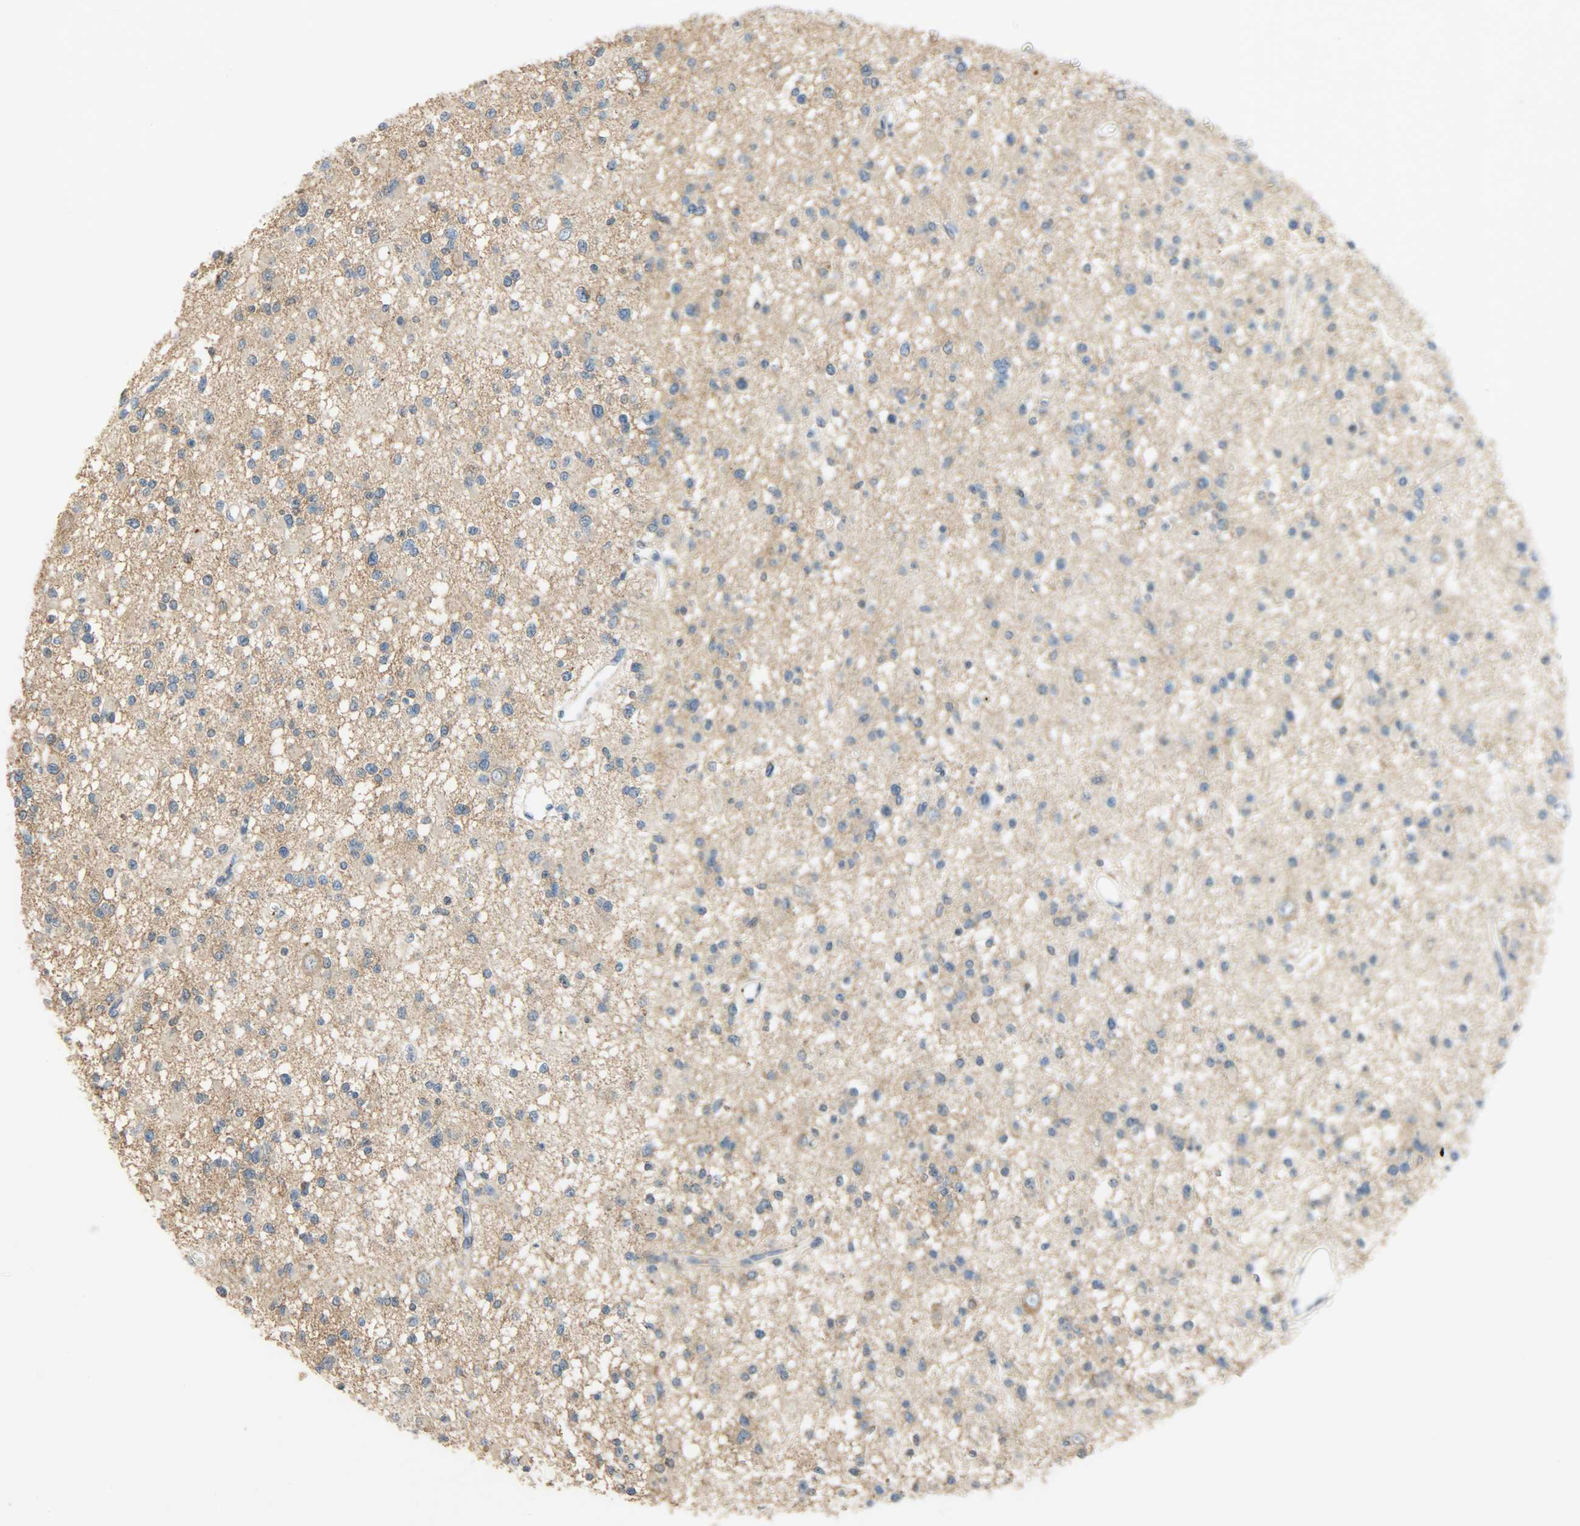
{"staining": {"intensity": "moderate", "quantity": "25%-75%", "location": "cytoplasmic/membranous"}, "tissue": "glioma", "cell_type": "Tumor cells", "image_type": "cancer", "snomed": [{"axis": "morphology", "description": "Glioma, malignant, Low grade"}, {"axis": "topography", "description": "Brain"}], "caption": "Human malignant low-grade glioma stained with a protein marker exhibits moderate staining in tumor cells.", "gene": "GIT2", "patient": {"sex": "female", "age": 22}}